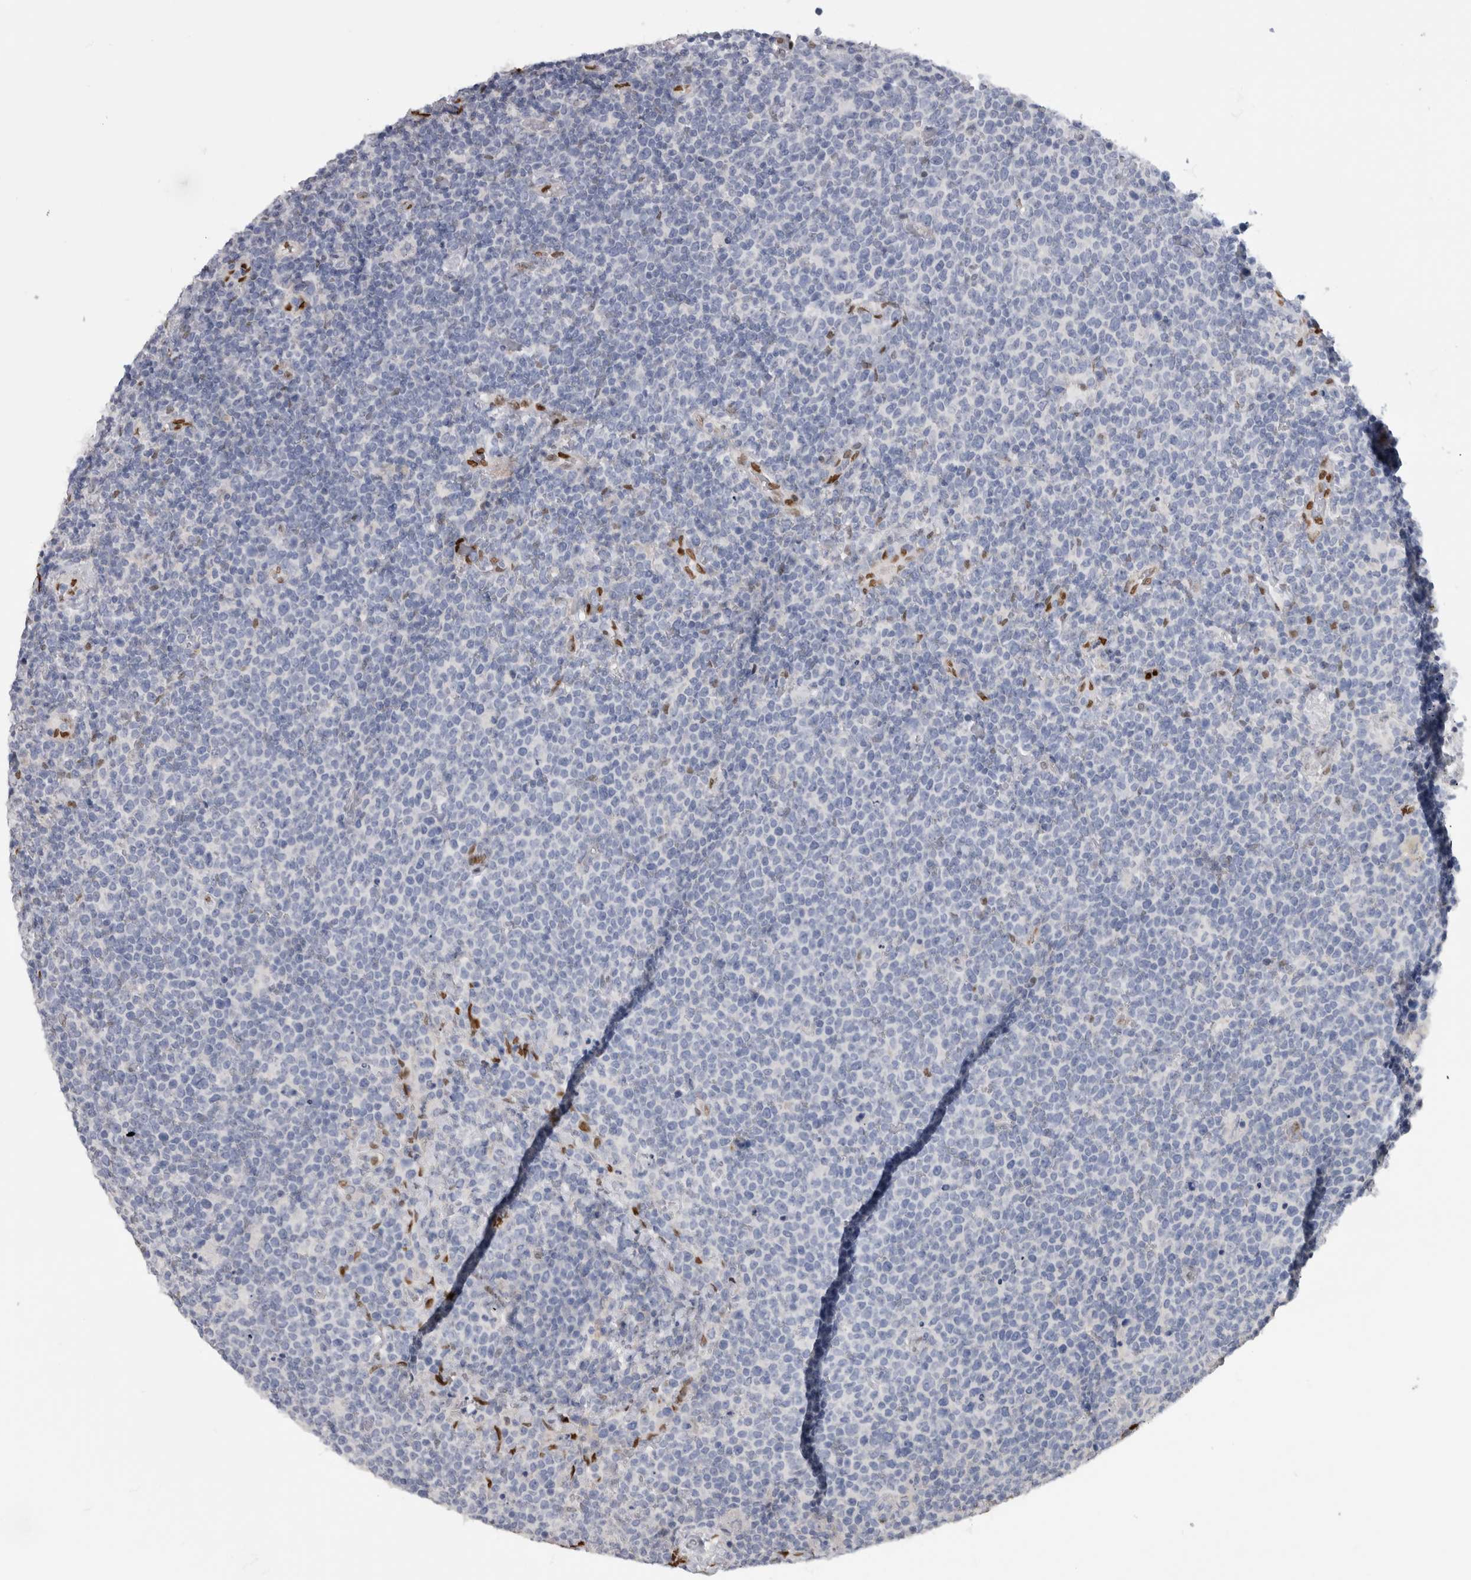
{"staining": {"intensity": "negative", "quantity": "none", "location": "none"}, "tissue": "lymphoma", "cell_type": "Tumor cells", "image_type": "cancer", "snomed": [{"axis": "morphology", "description": "Malignant lymphoma, non-Hodgkin's type, High grade"}, {"axis": "topography", "description": "Lymph node"}], "caption": "Tumor cells are negative for brown protein staining in lymphoma. The staining is performed using DAB brown chromogen with nuclei counter-stained in using hematoxylin.", "gene": "IL33", "patient": {"sex": "male", "age": 61}}